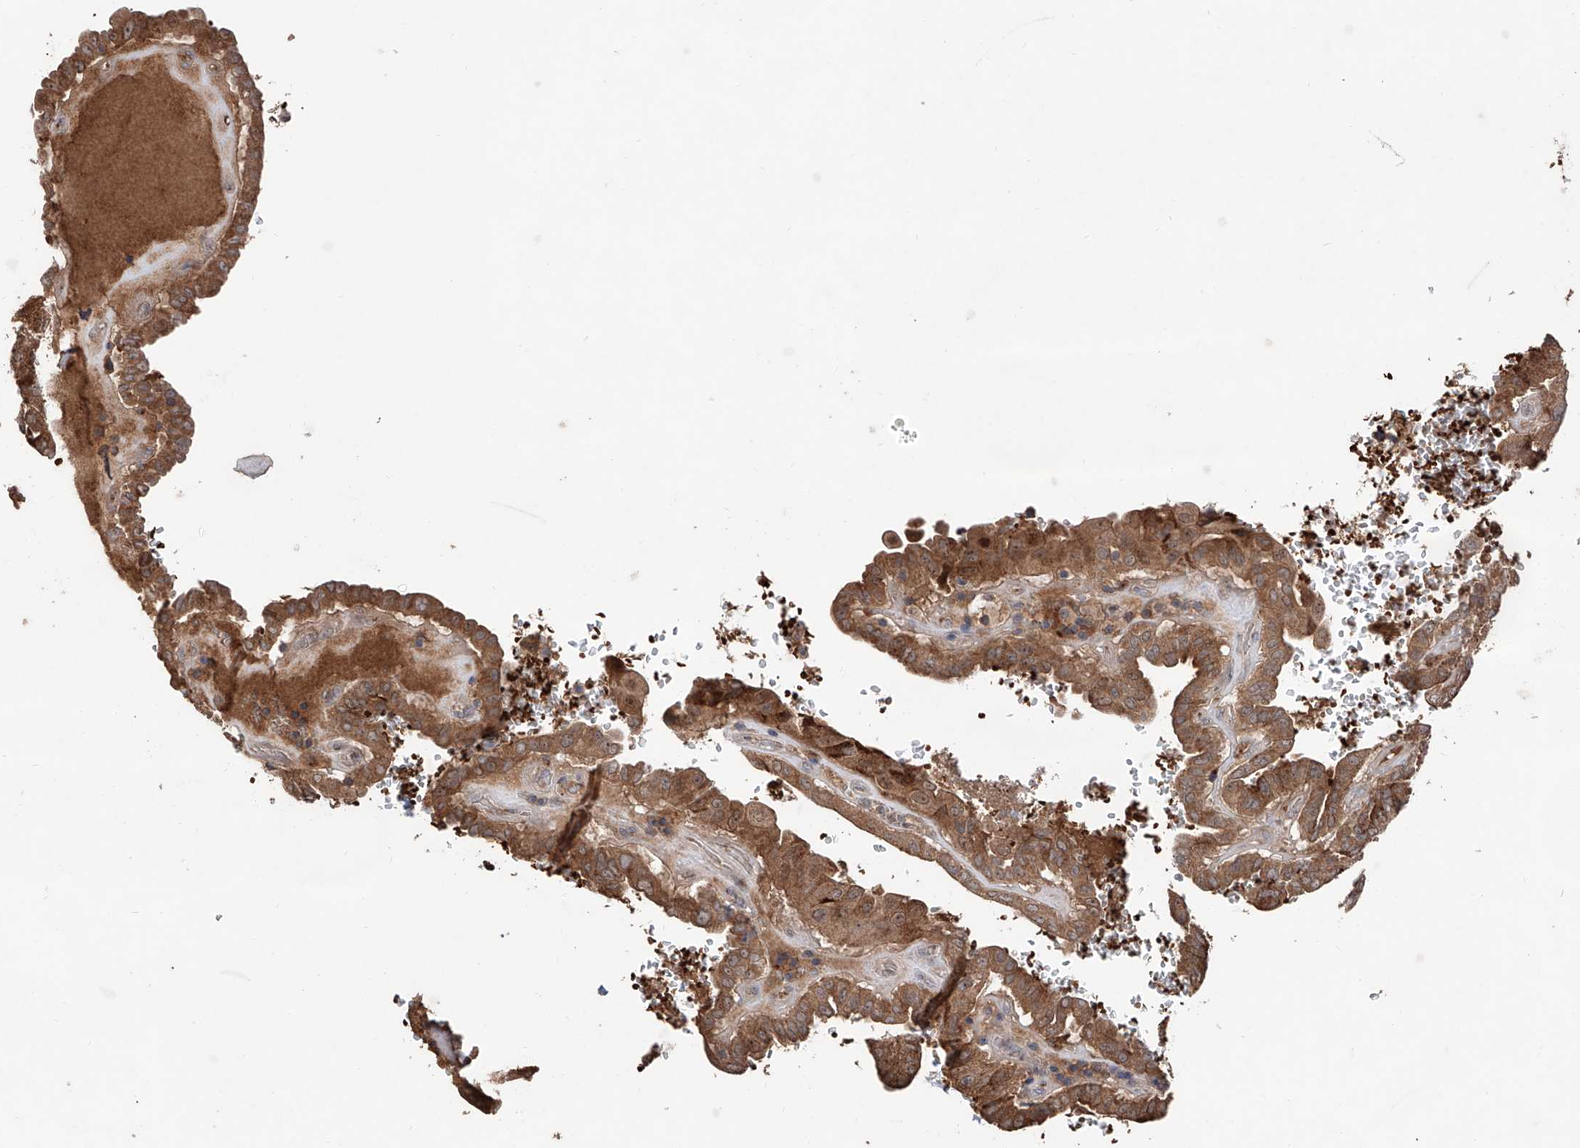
{"staining": {"intensity": "strong", "quantity": ">75%", "location": "cytoplasmic/membranous"}, "tissue": "thyroid cancer", "cell_type": "Tumor cells", "image_type": "cancer", "snomed": [{"axis": "morphology", "description": "Papillary adenocarcinoma, NOS"}, {"axis": "topography", "description": "Thyroid gland"}], "caption": "Immunohistochemical staining of papillary adenocarcinoma (thyroid) exhibits high levels of strong cytoplasmic/membranous staining in approximately >75% of tumor cells.", "gene": "EDN1", "patient": {"sex": "male", "age": 77}}